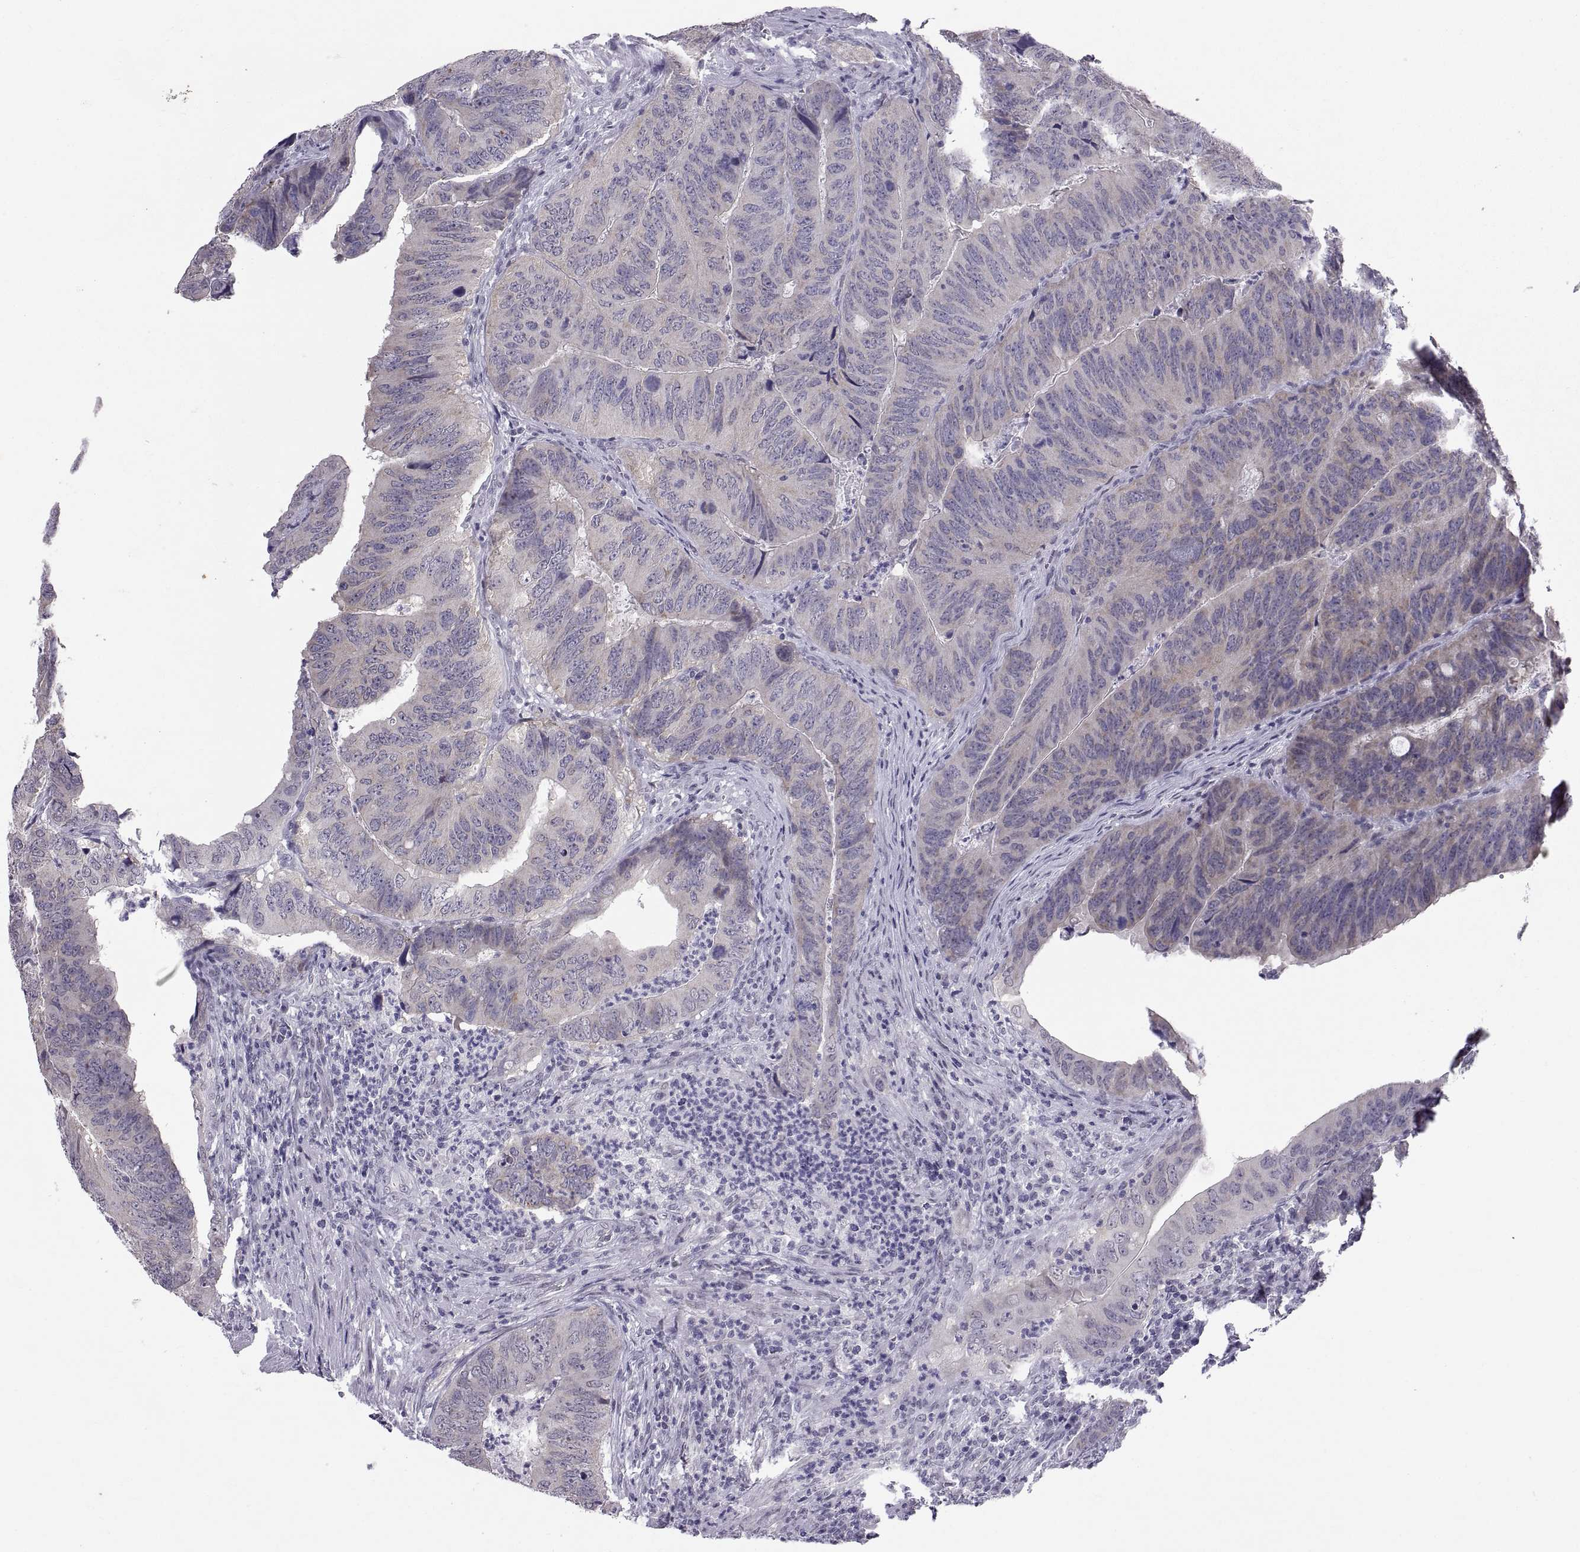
{"staining": {"intensity": "weak", "quantity": "25%-75%", "location": "cytoplasmic/membranous"}, "tissue": "colorectal cancer", "cell_type": "Tumor cells", "image_type": "cancer", "snomed": [{"axis": "morphology", "description": "Adenocarcinoma, NOS"}, {"axis": "topography", "description": "Colon"}], "caption": "Immunohistochemistry histopathology image of neoplastic tissue: colorectal adenocarcinoma stained using immunohistochemistry (IHC) demonstrates low levels of weak protein expression localized specifically in the cytoplasmic/membranous of tumor cells, appearing as a cytoplasmic/membranous brown color.", "gene": "KRT77", "patient": {"sex": "male", "age": 79}}